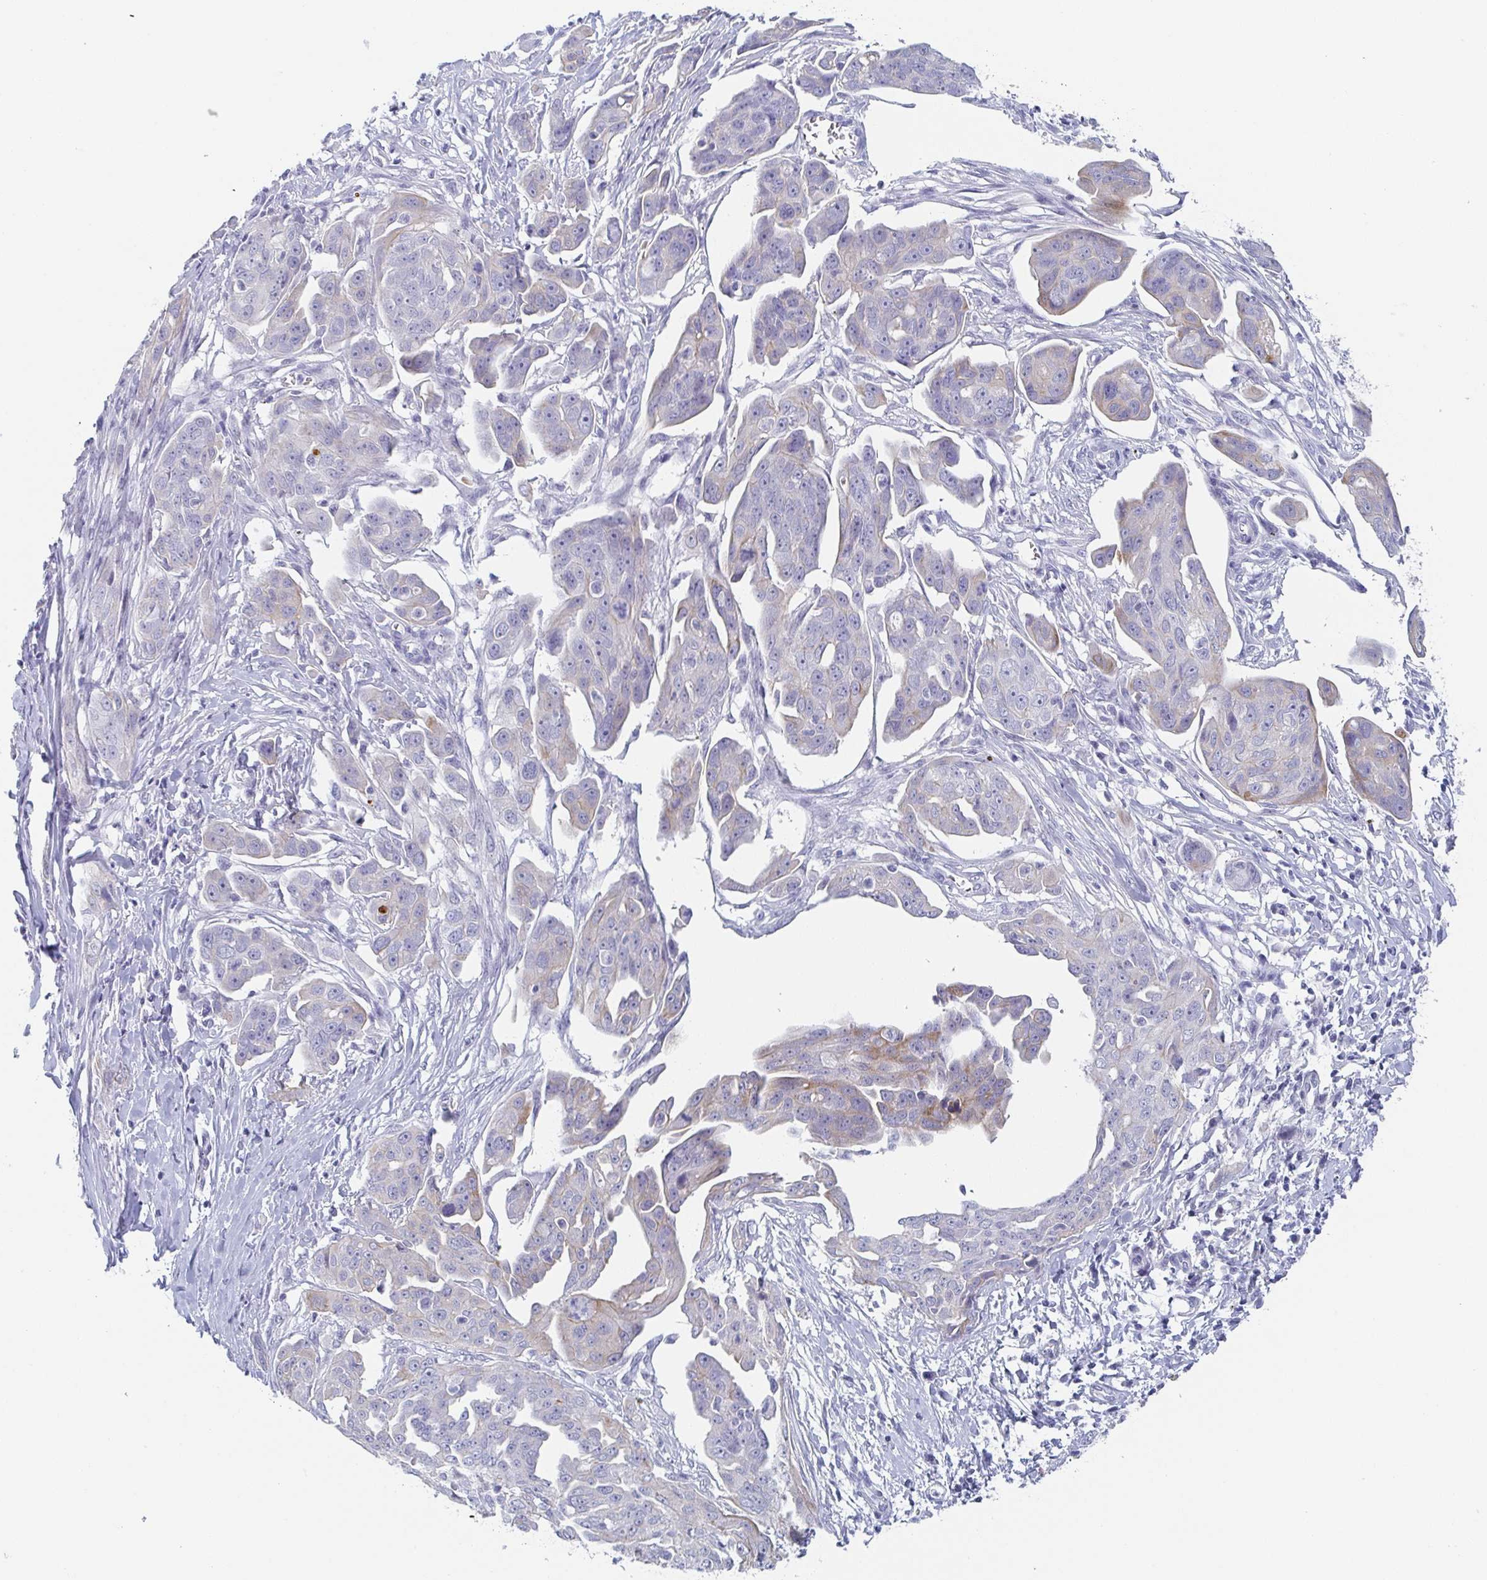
{"staining": {"intensity": "weak", "quantity": "<25%", "location": "cytoplasmic/membranous"}, "tissue": "ovarian cancer", "cell_type": "Tumor cells", "image_type": "cancer", "snomed": [{"axis": "morphology", "description": "Carcinoma, endometroid"}, {"axis": "topography", "description": "Ovary"}], "caption": "This is an immunohistochemistry photomicrograph of endometroid carcinoma (ovarian). There is no expression in tumor cells.", "gene": "RHOV", "patient": {"sex": "female", "age": 70}}